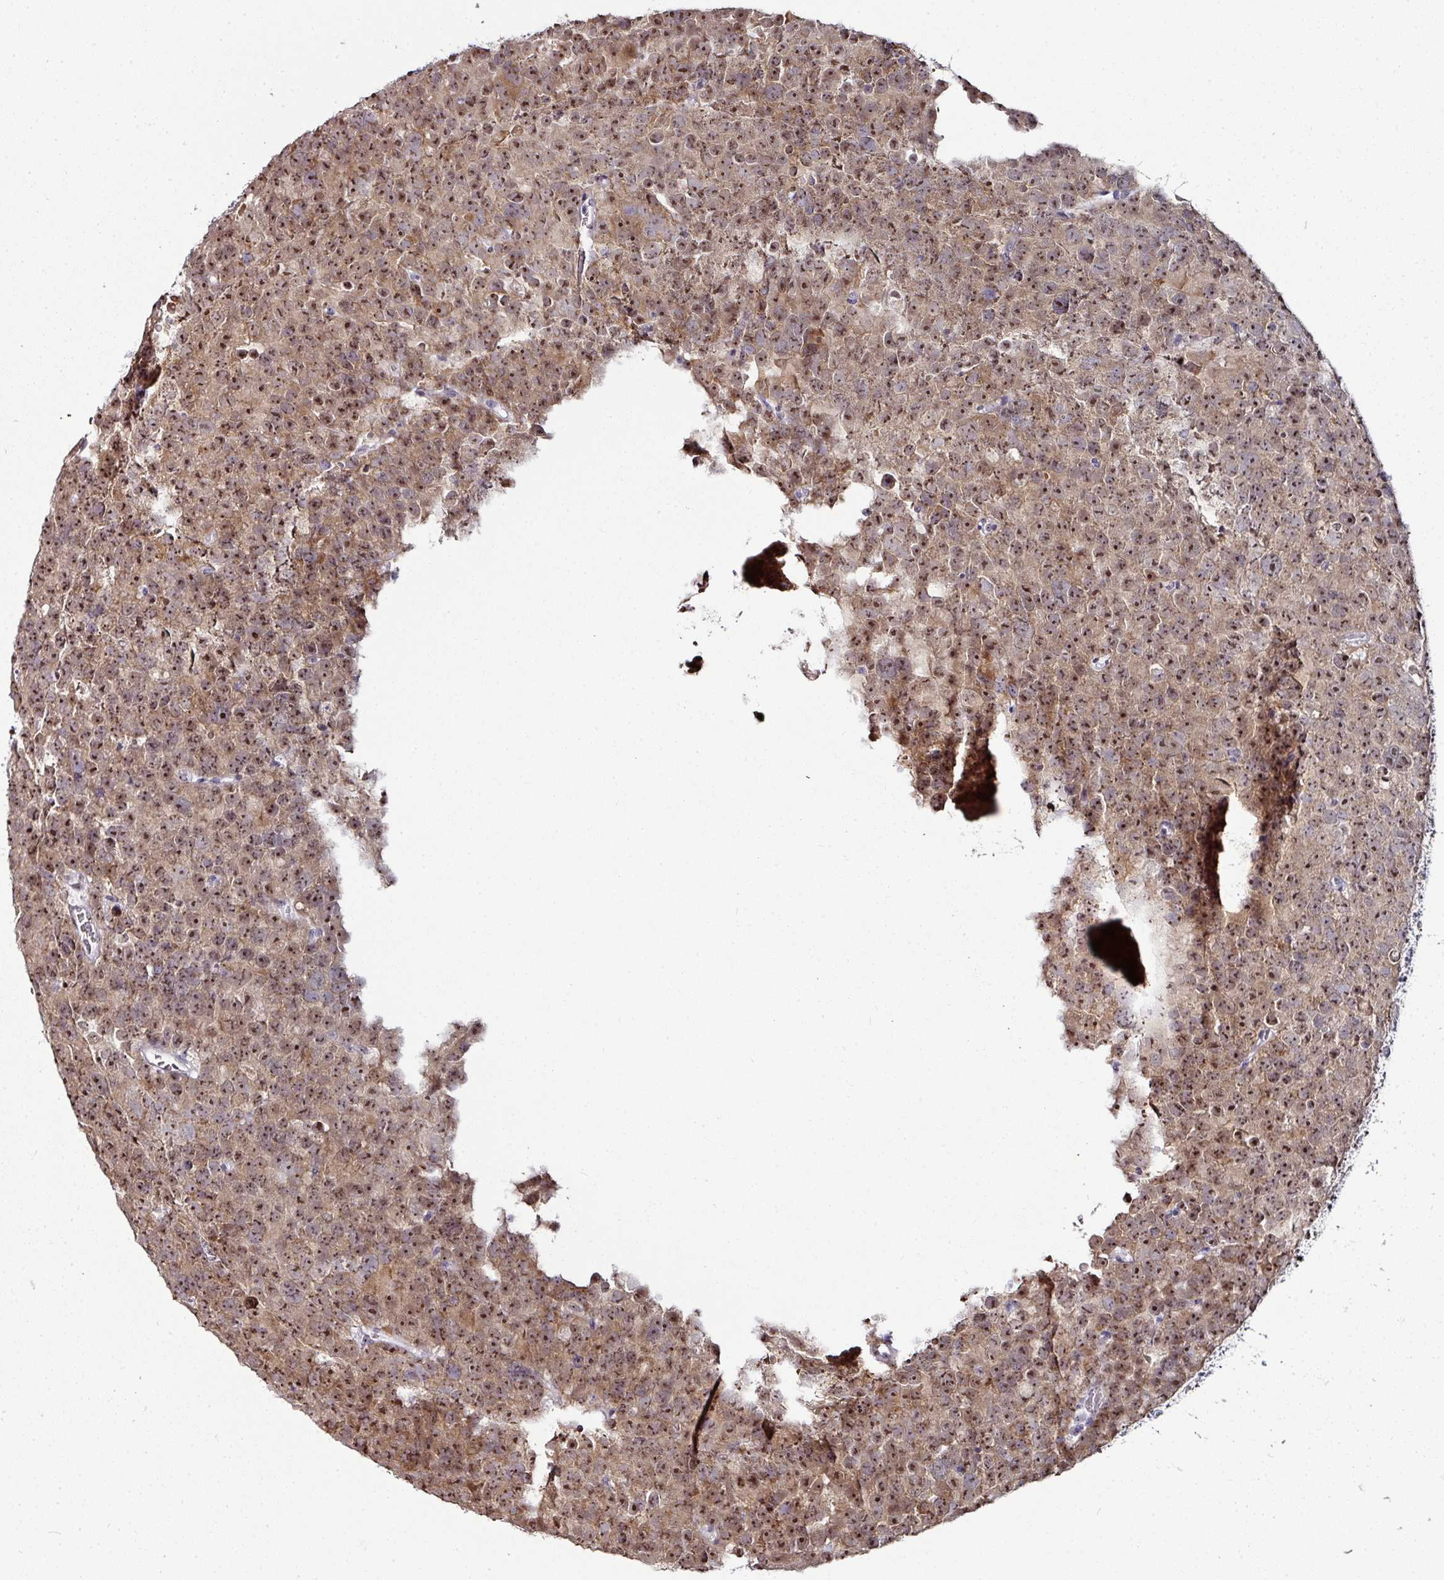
{"staining": {"intensity": "moderate", "quantity": ">75%", "location": "cytoplasmic/membranous,nuclear"}, "tissue": "testis cancer", "cell_type": "Tumor cells", "image_type": "cancer", "snomed": [{"axis": "morphology", "description": "Seminoma, NOS"}, {"axis": "topography", "description": "Testis"}], "caption": "High-magnification brightfield microscopy of testis cancer (seminoma) stained with DAB (brown) and counterstained with hematoxylin (blue). tumor cells exhibit moderate cytoplasmic/membranous and nuclear positivity is seen in about>75% of cells. (IHC, brightfield microscopy, high magnification).", "gene": "NACC2", "patient": {"sex": "male", "age": 71}}